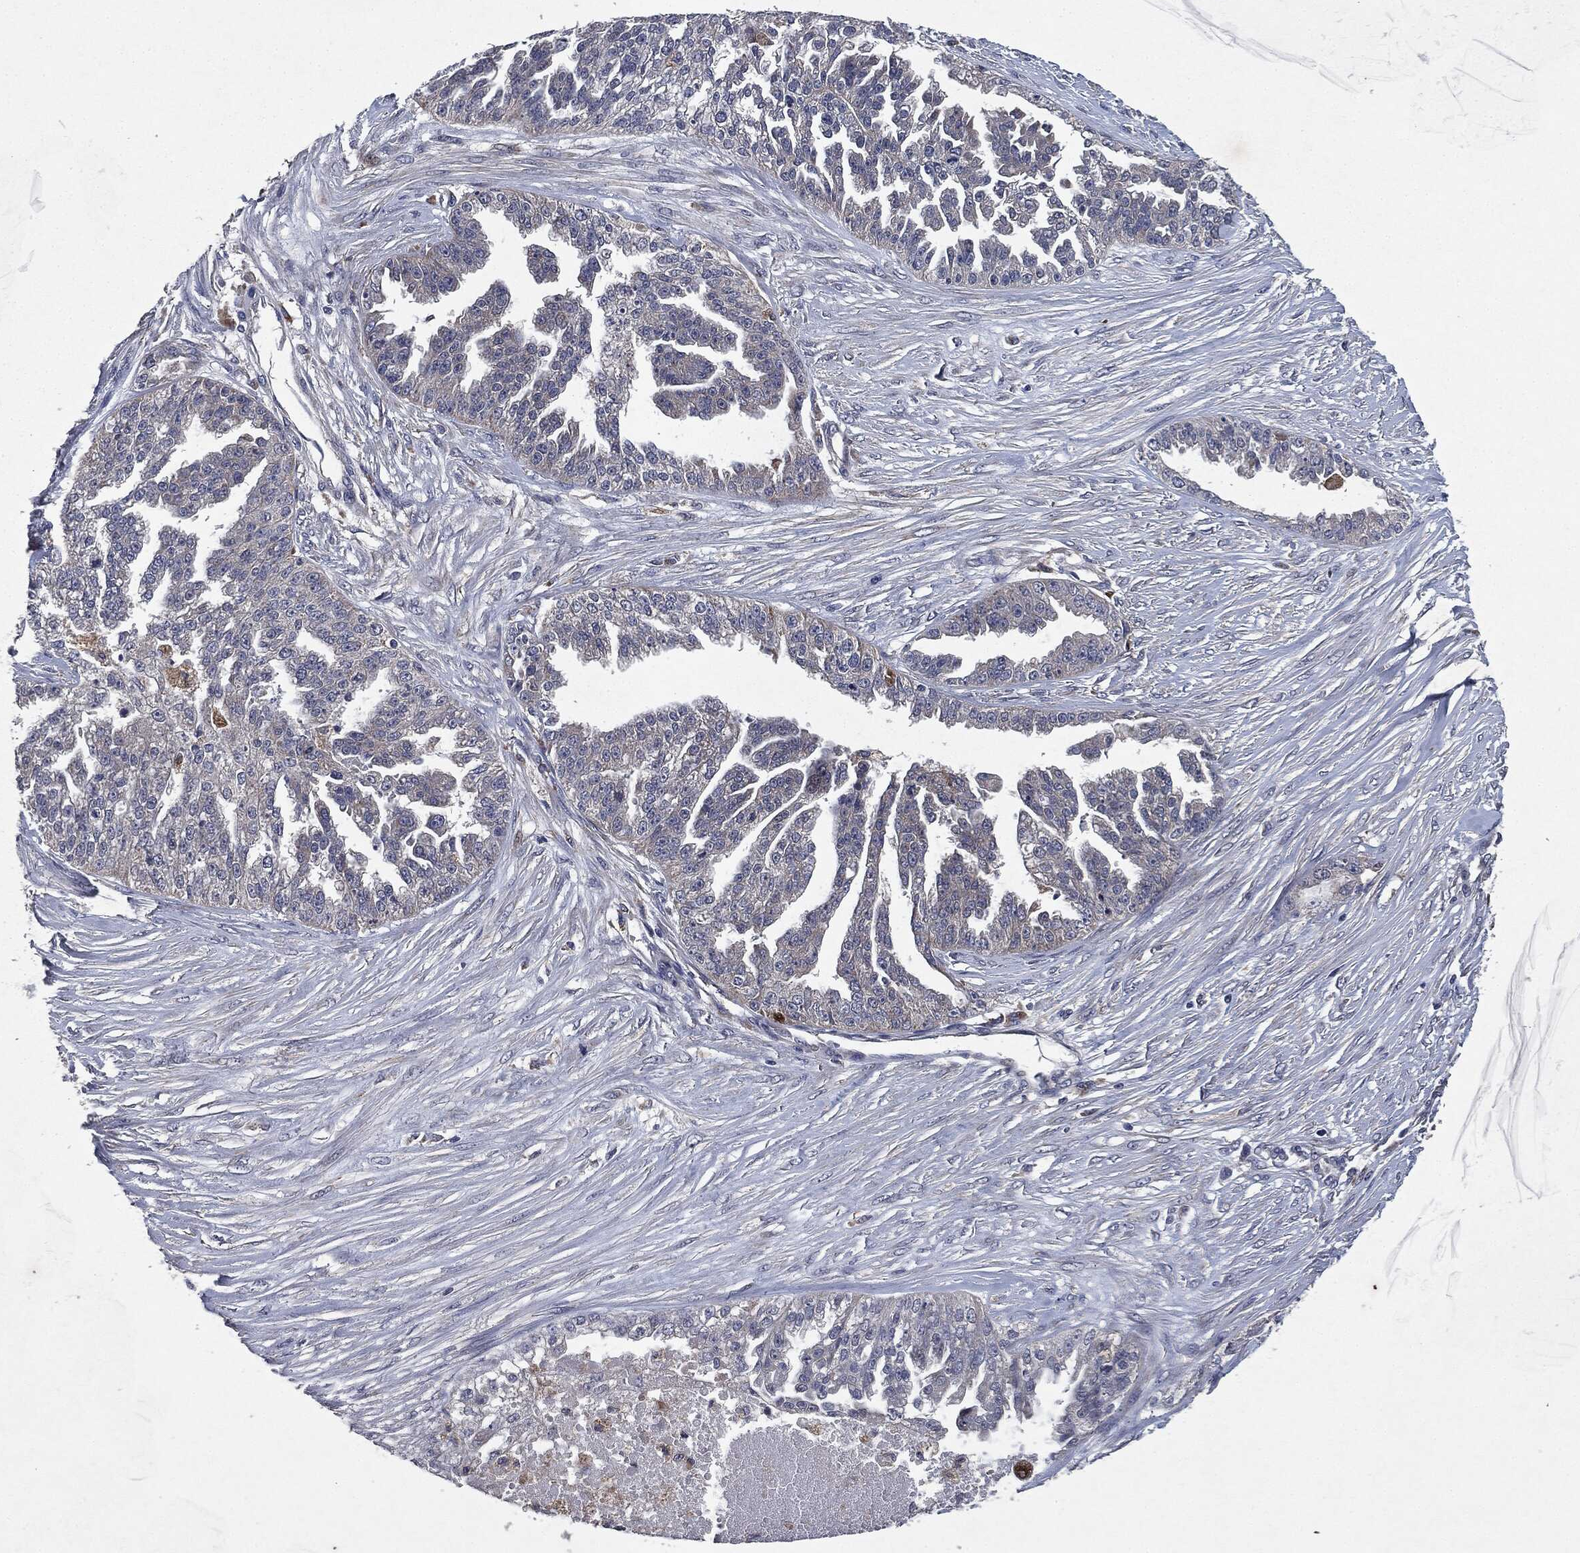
{"staining": {"intensity": "negative", "quantity": "none", "location": "none"}, "tissue": "ovarian cancer", "cell_type": "Tumor cells", "image_type": "cancer", "snomed": [{"axis": "morphology", "description": "Cystadenocarcinoma, serous, NOS"}, {"axis": "topography", "description": "Ovary"}], "caption": "Immunohistochemical staining of human serous cystadenocarcinoma (ovarian) reveals no significant positivity in tumor cells.", "gene": "SLC31A2", "patient": {"sex": "female", "age": 58}}